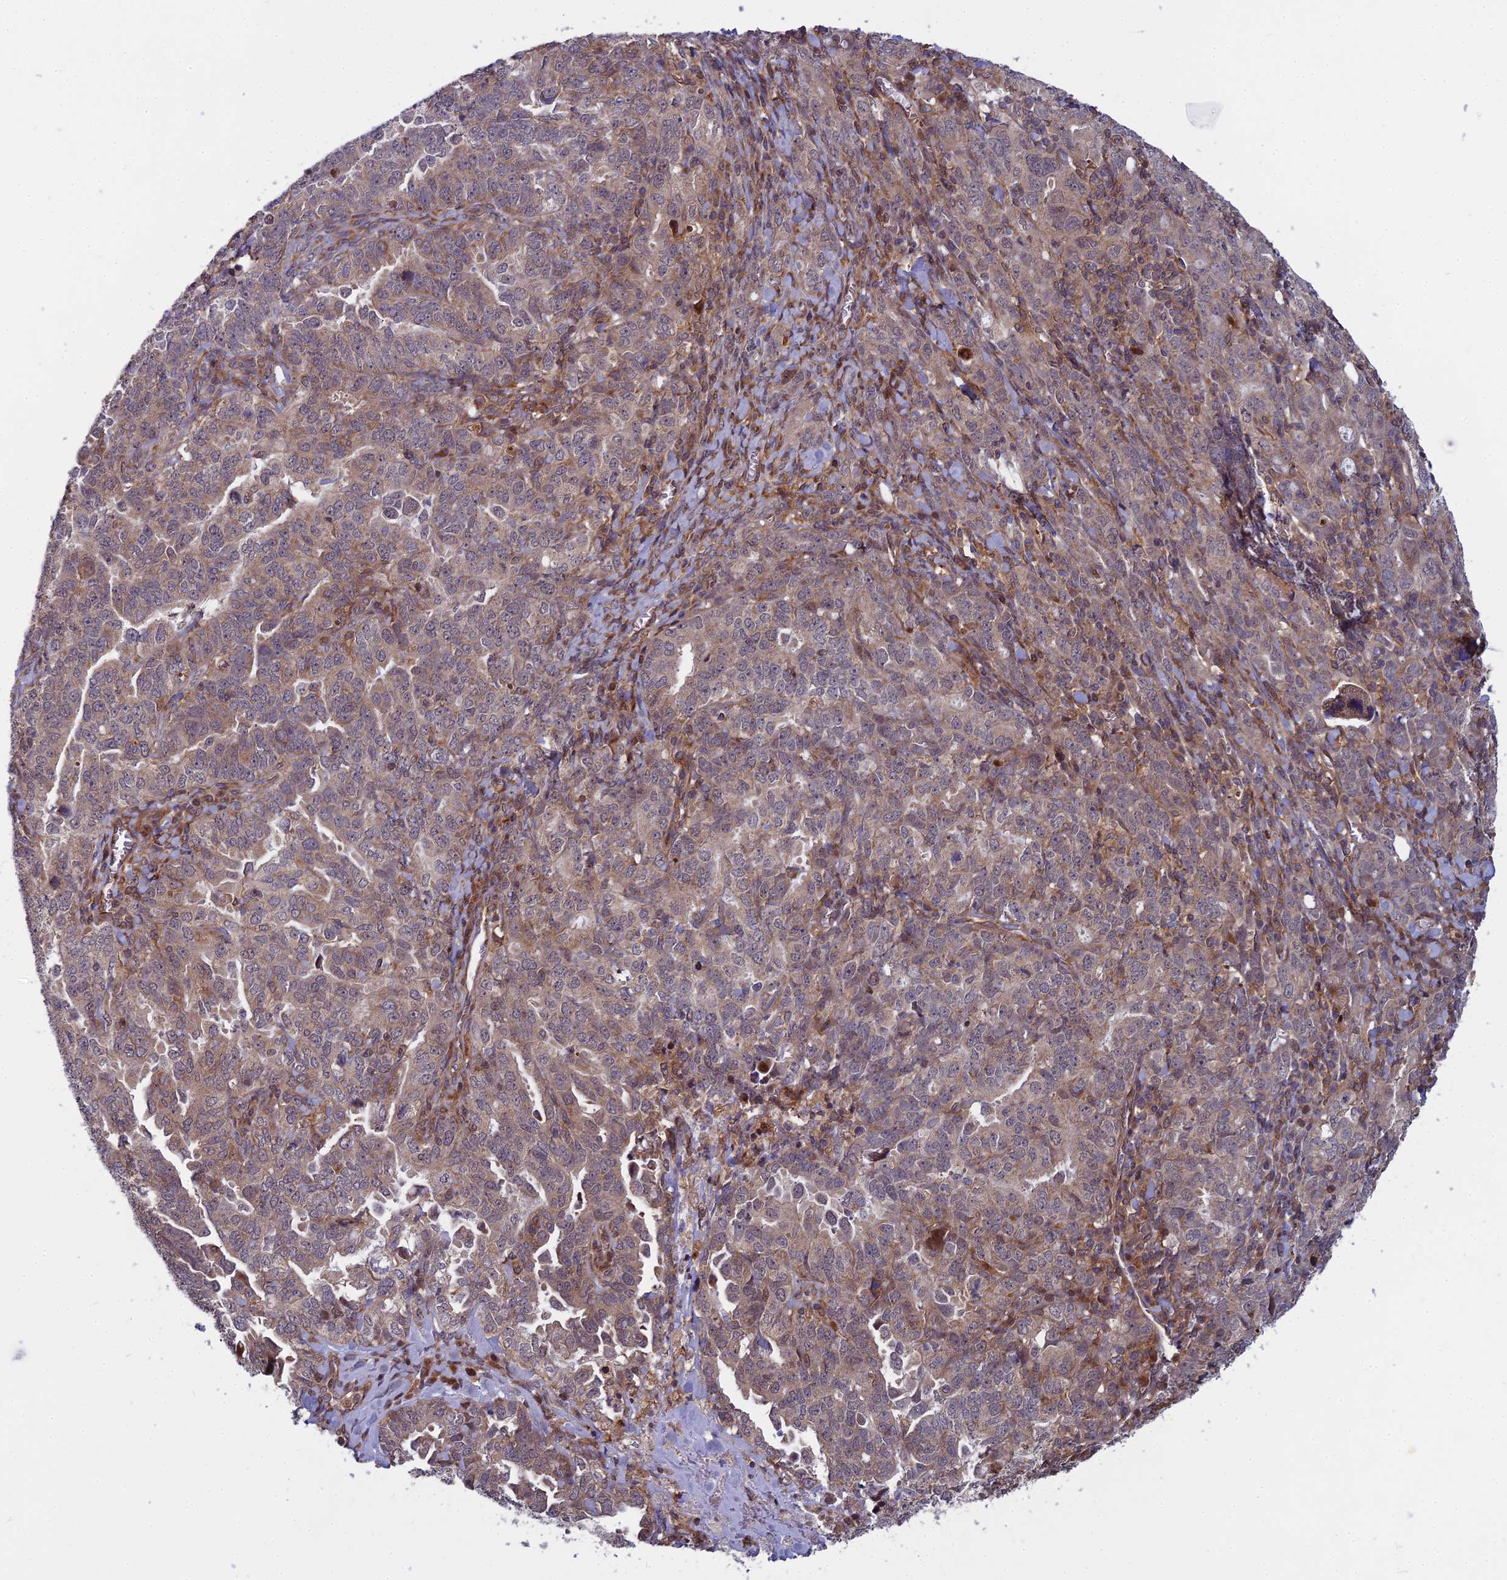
{"staining": {"intensity": "weak", "quantity": ">75%", "location": "cytoplasmic/membranous"}, "tissue": "ovarian cancer", "cell_type": "Tumor cells", "image_type": "cancer", "snomed": [{"axis": "morphology", "description": "Carcinoma, endometroid"}, {"axis": "topography", "description": "Ovary"}], "caption": "Tumor cells reveal low levels of weak cytoplasmic/membranous staining in about >75% of cells in ovarian cancer (endometroid carcinoma).", "gene": "COMMD2", "patient": {"sex": "female", "age": 62}}